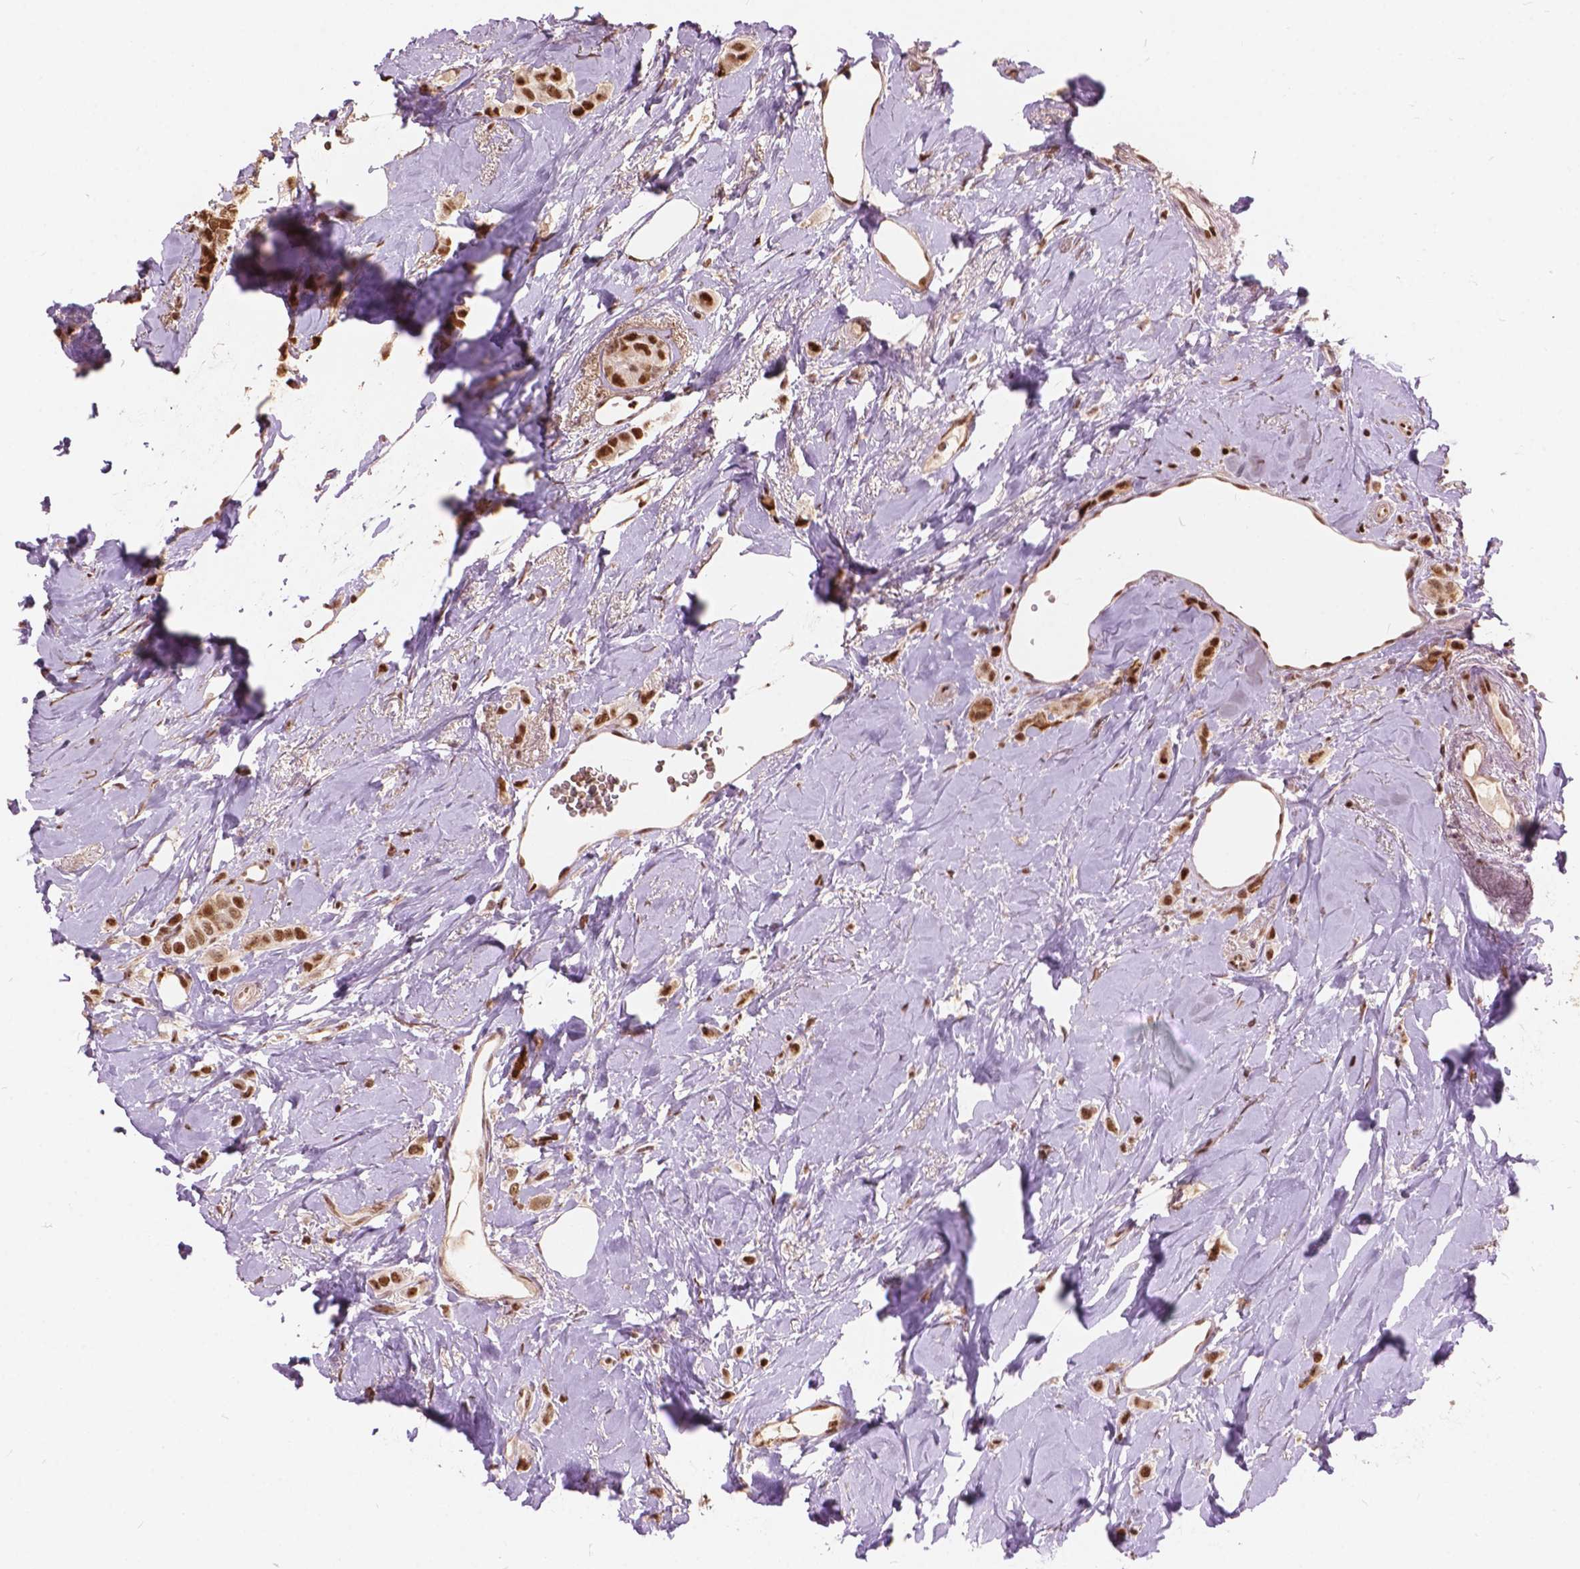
{"staining": {"intensity": "strong", "quantity": ">75%", "location": "nuclear"}, "tissue": "breast cancer", "cell_type": "Tumor cells", "image_type": "cancer", "snomed": [{"axis": "morphology", "description": "Lobular carcinoma"}, {"axis": "topography", "description": "Breast"}], "caption": "High-magnification brightfield microscopy of breast lobular carcinoma stained with DAB (3,3'-diaminobenzidine) (brown) and counterstained with hematoxylin (blue). tumor cells exhibit strong nuclear staining is identified in about>75% of cells.", "gene": "ANP32B", "patient": {"sex": "female", "age": 66}}